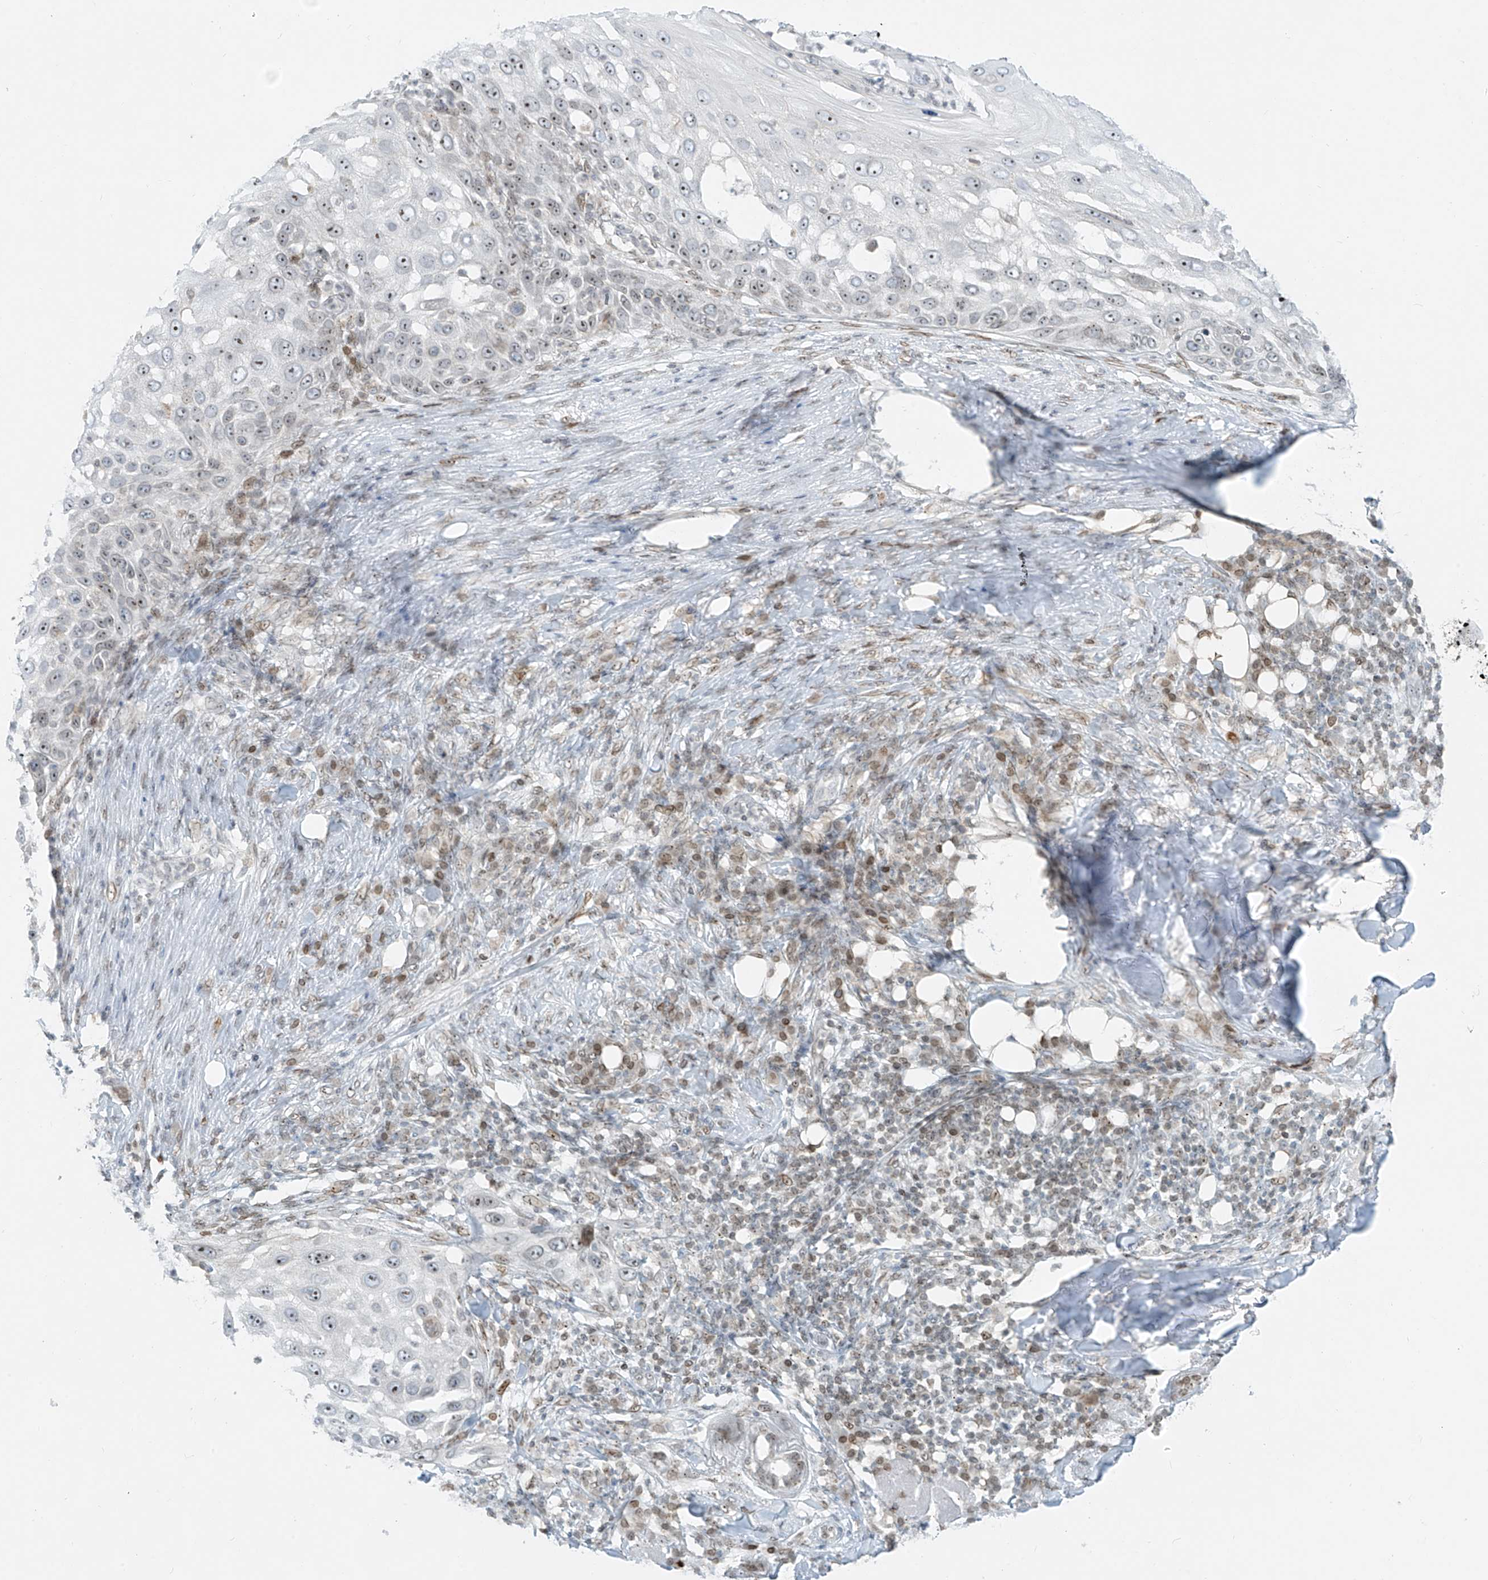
{"staining": {"intensity": "moderate", "quantity": "25%-75%", "location": "nuclear"}, "tissue": "skin cancer", "cell_type": "Tumor cells", "image_type": "cancer", "snomed": [{"axis": "morphology", "description": "Squamous cell carcinoma, NOS"}, {"axis": "topography", "description": "Skin"}], "caption": "Skin cancer (squamous cell carcinoma) stained with a brown dye reveals moderate nuclear positive staining in about 25%-75% of tumor cells.", "gene": "SAMD15", "patient": {"sex": "female", "age": 44}}